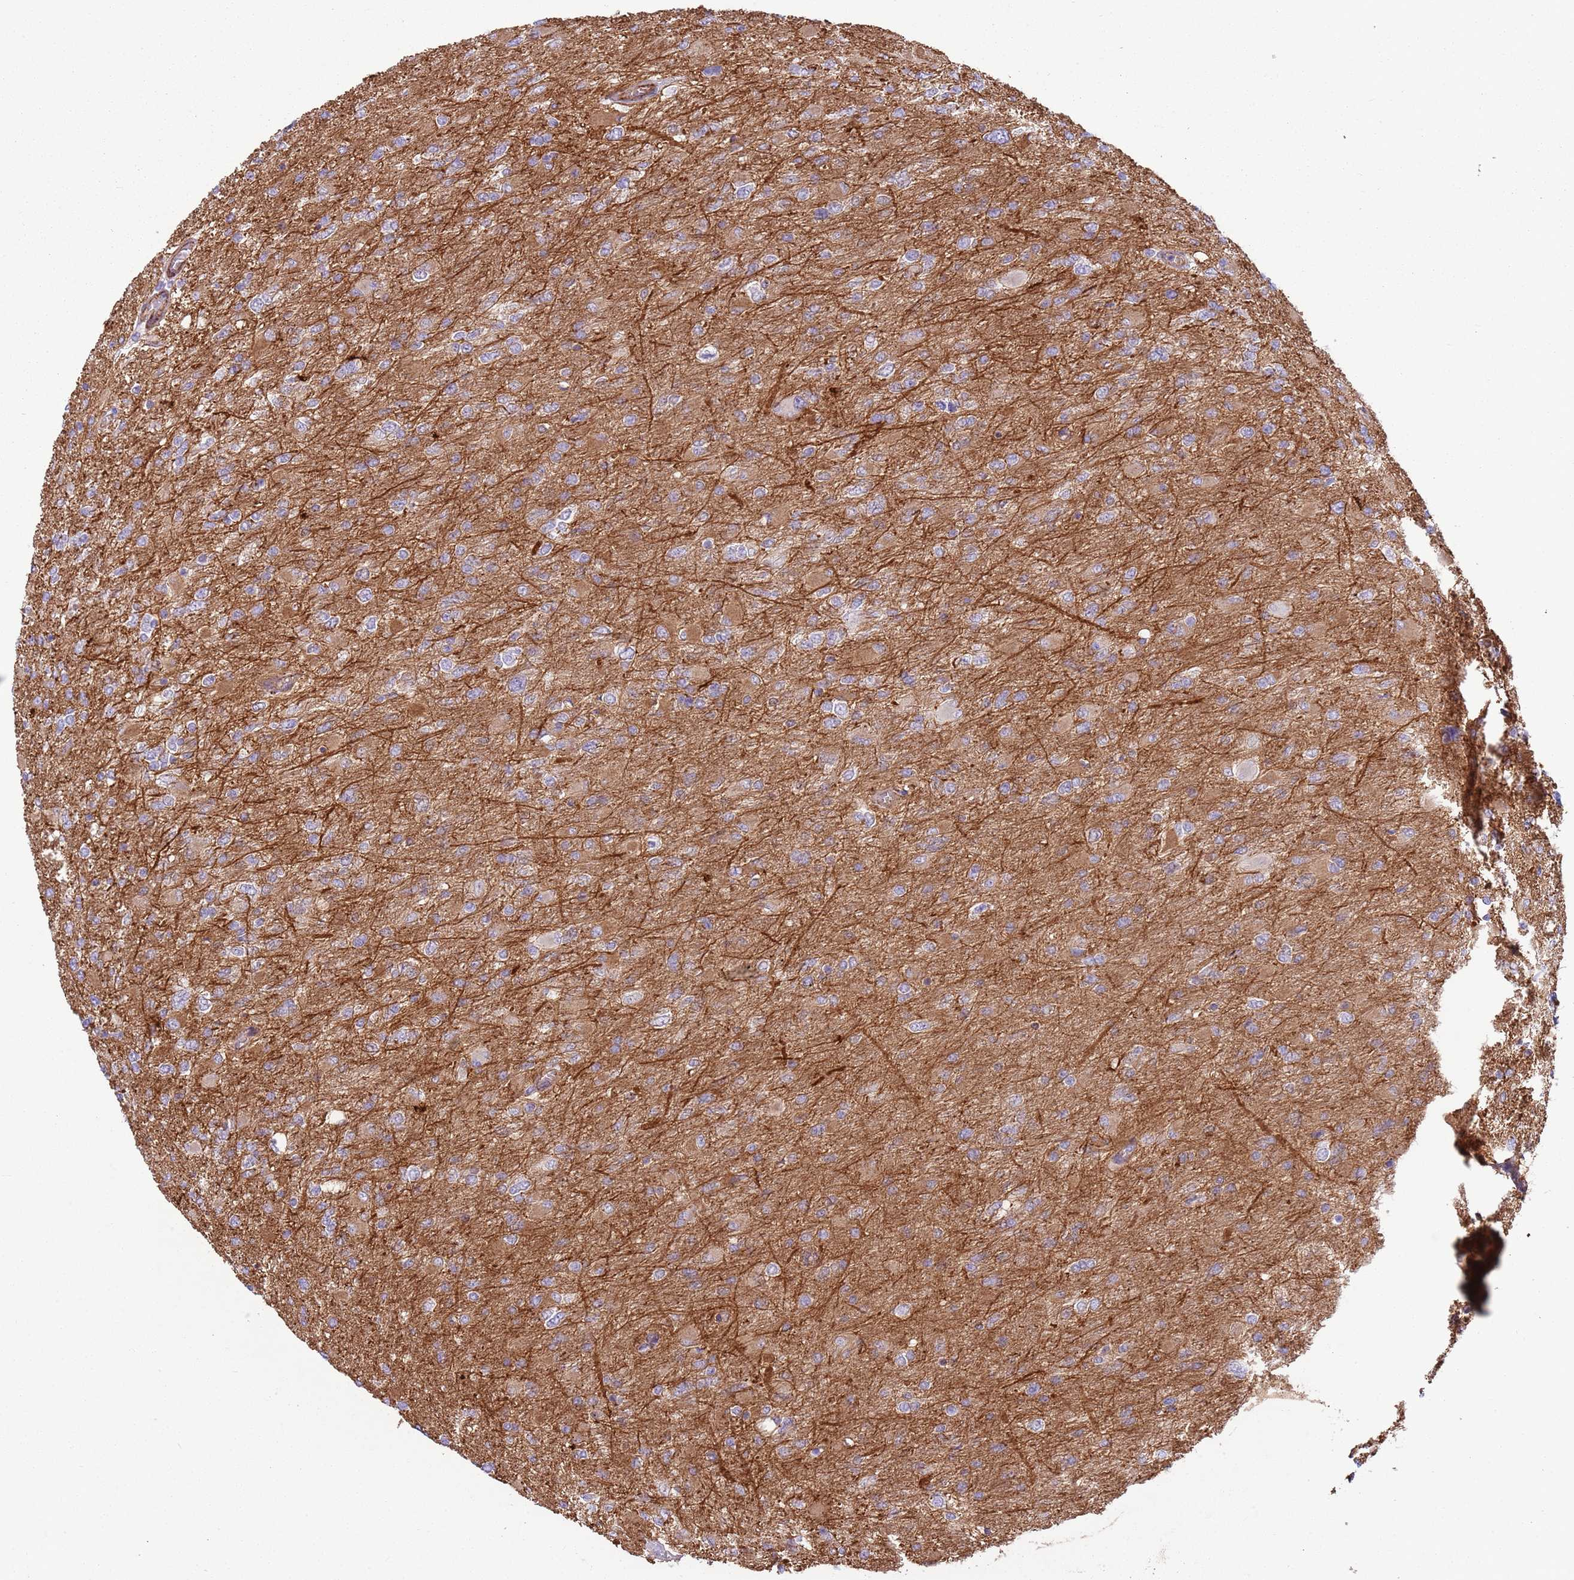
{"staining": {"intensity": "negative", "quantity": "none", "location": "none"}, "tissue": "glioma", "cell_type": "Tumor cells", "image_type": "cancer", "snomed": [{"axis": "morphology", "description": "Glioma, malignant, High grade"}, {"axis": "topography", "description": "Cerebral cortex"}], "caption": "Immunohistochemistry photomicrograph of glioma stained for a protein (brown), which shows no positivity in tumor cells. (Stains: DAB (3,3'-diaminobenzidine) immunohistochemistry (IHC) with hematoxylin counter stain, Microscopy: brightfield microscopy at high magnification).", "gene": "GNAI3", "patient": {"sex": "female", "age": 36}}